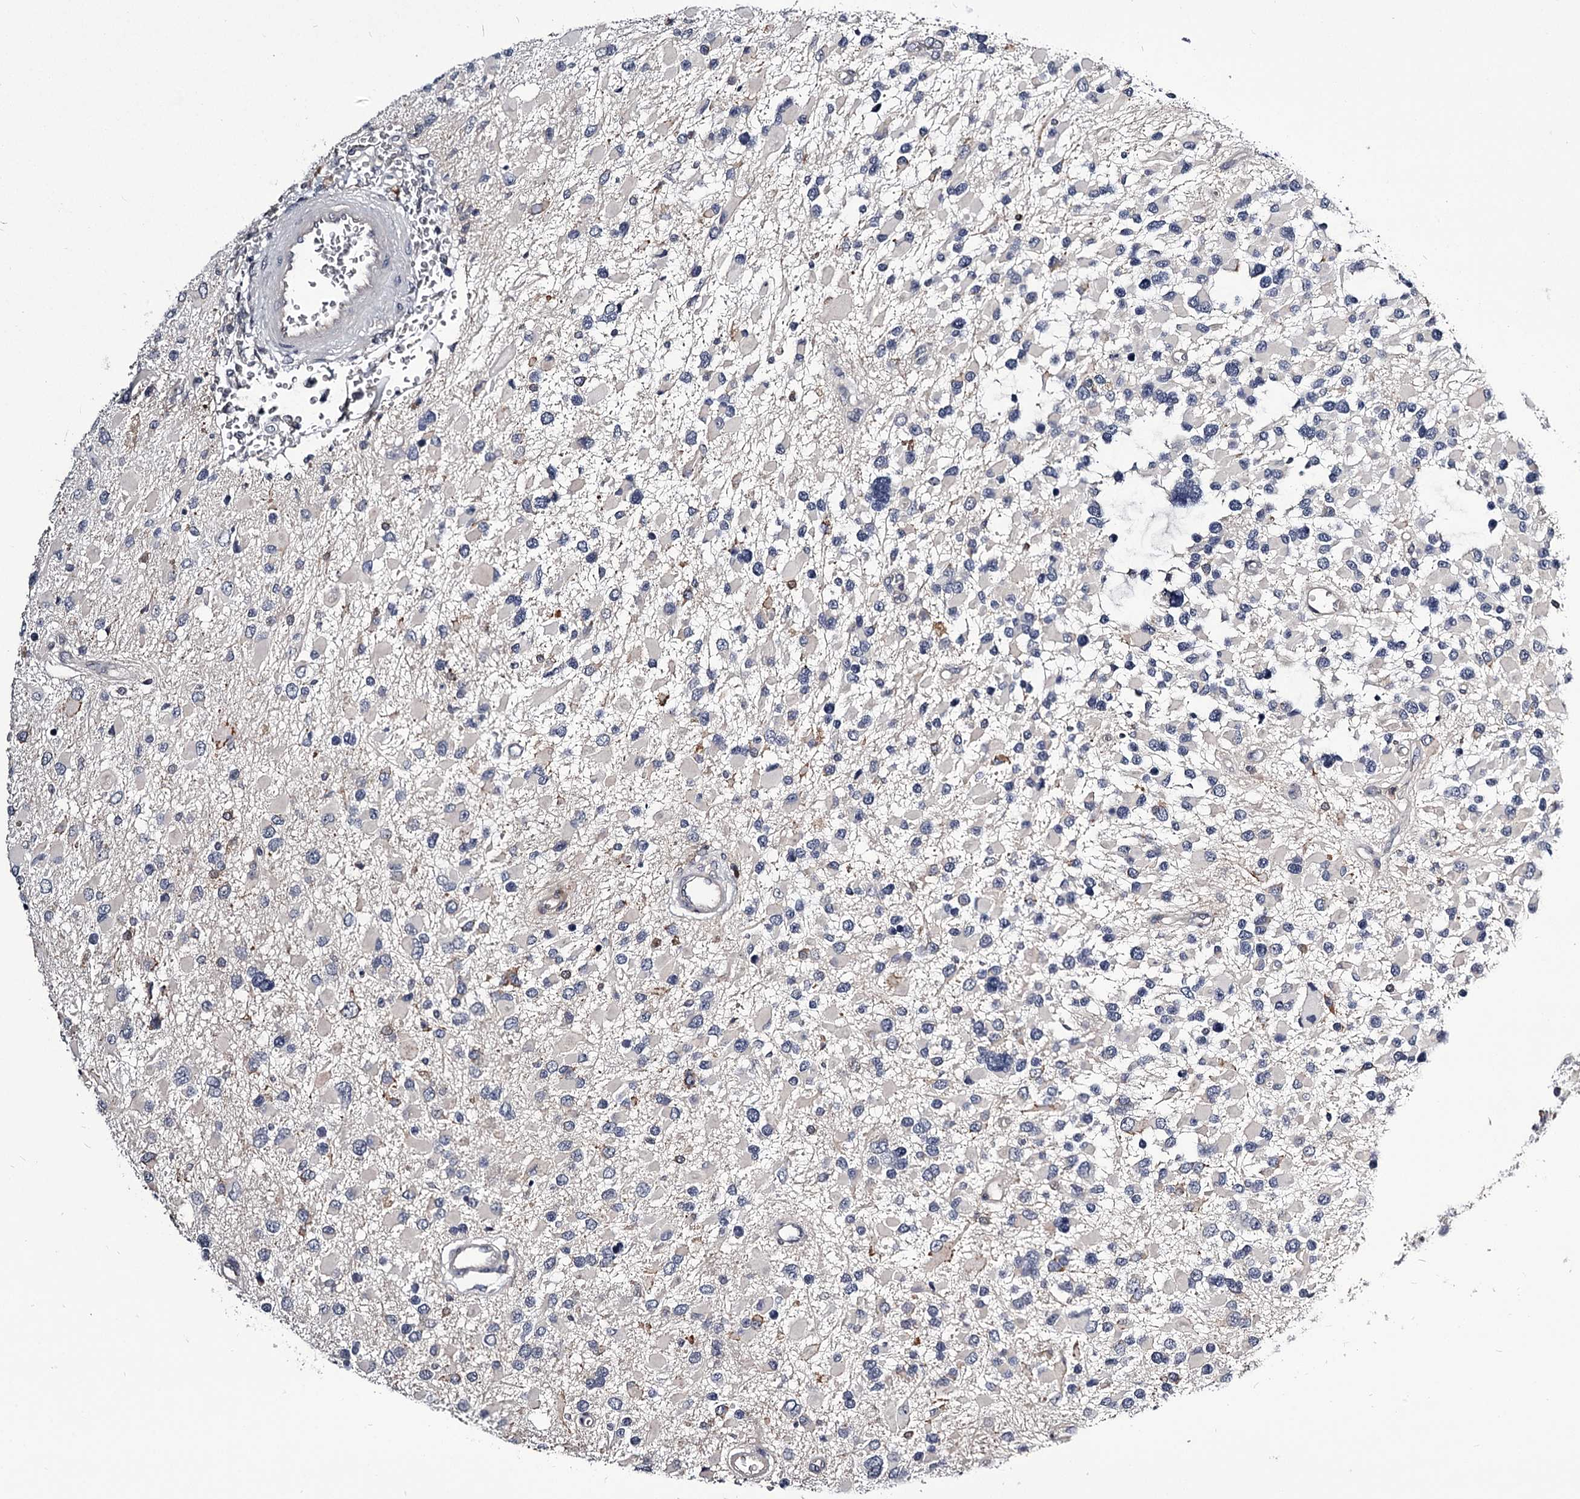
{"staining": {"intensity": "negative", "quantity": "none", "location": "none"}, "tissue": "glioma", "cell_type": "Tumor cells", "image_type": "cancer", "snomed": [{"axis": "morphology", "description": "Glioma, malignant, High grade"}, {"axis": "topography", "description": "Brain"}], "caption": "Protein analysis of glioma displays no significant positivity in tumor cells.", "gene": "GSTO1", "patient": {"sex": "male", "age": 53}}